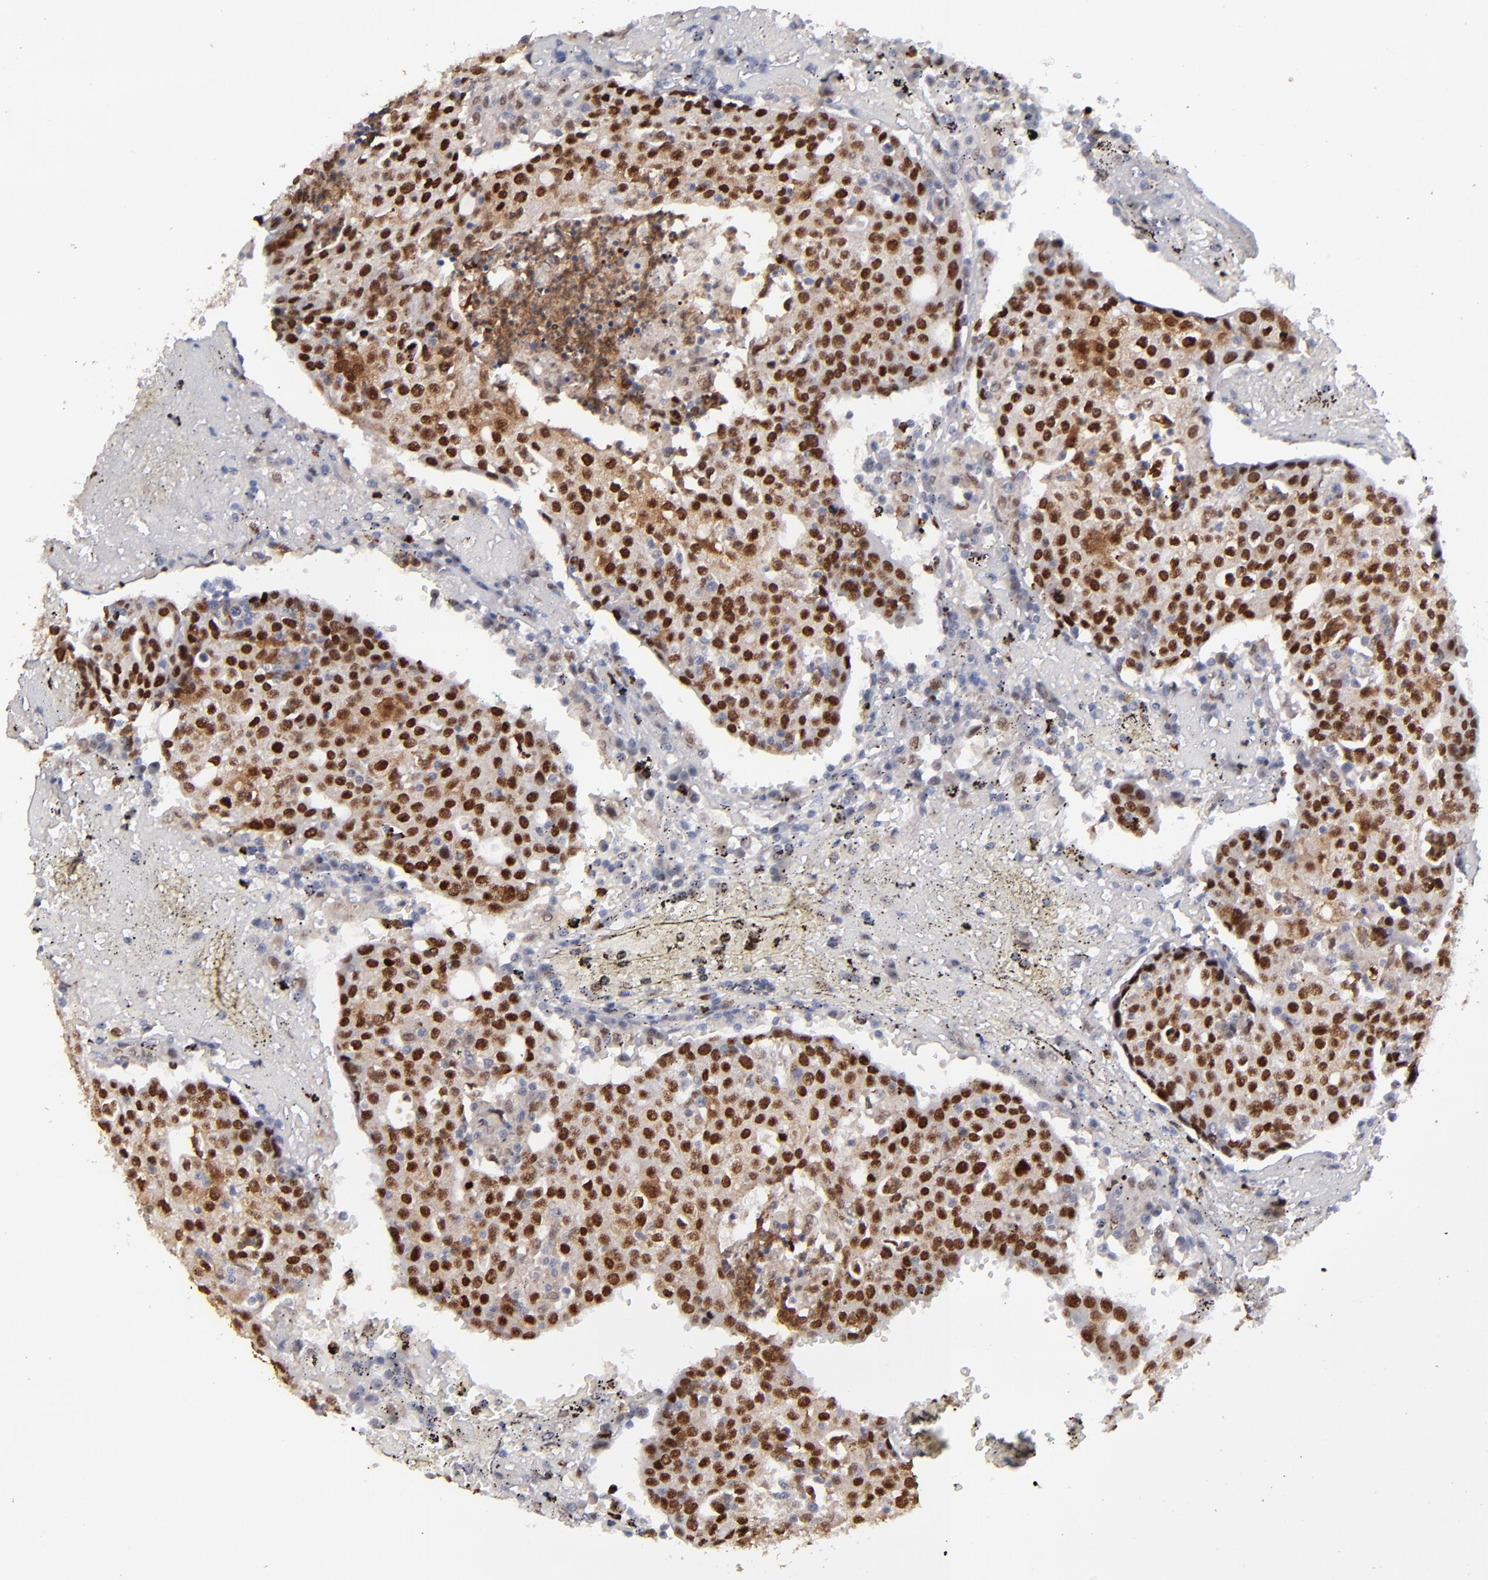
{"staining": {"intensity": "strong", "quantity": ">75%", "location": "nuclear"}, "tissue": "head and neck cancer", "cell_type": "Tumor cells", "image_type": "cancer", "snomed": [{"axis": "morphology", "description": "Adenocarcinoma, NOS"}, {"axis": "topography", "description": "Salivary gland"}, {"axis": "topography", "description": "Head-Neck"}], "caption": "Protein staining of head and neck cancer (adenocarcinoma) tissue reveals strong nuclear staining in approximately >75% of tumor cells.", "gene": "RREB1", "patient": {"sex": "female", "age": 65}}